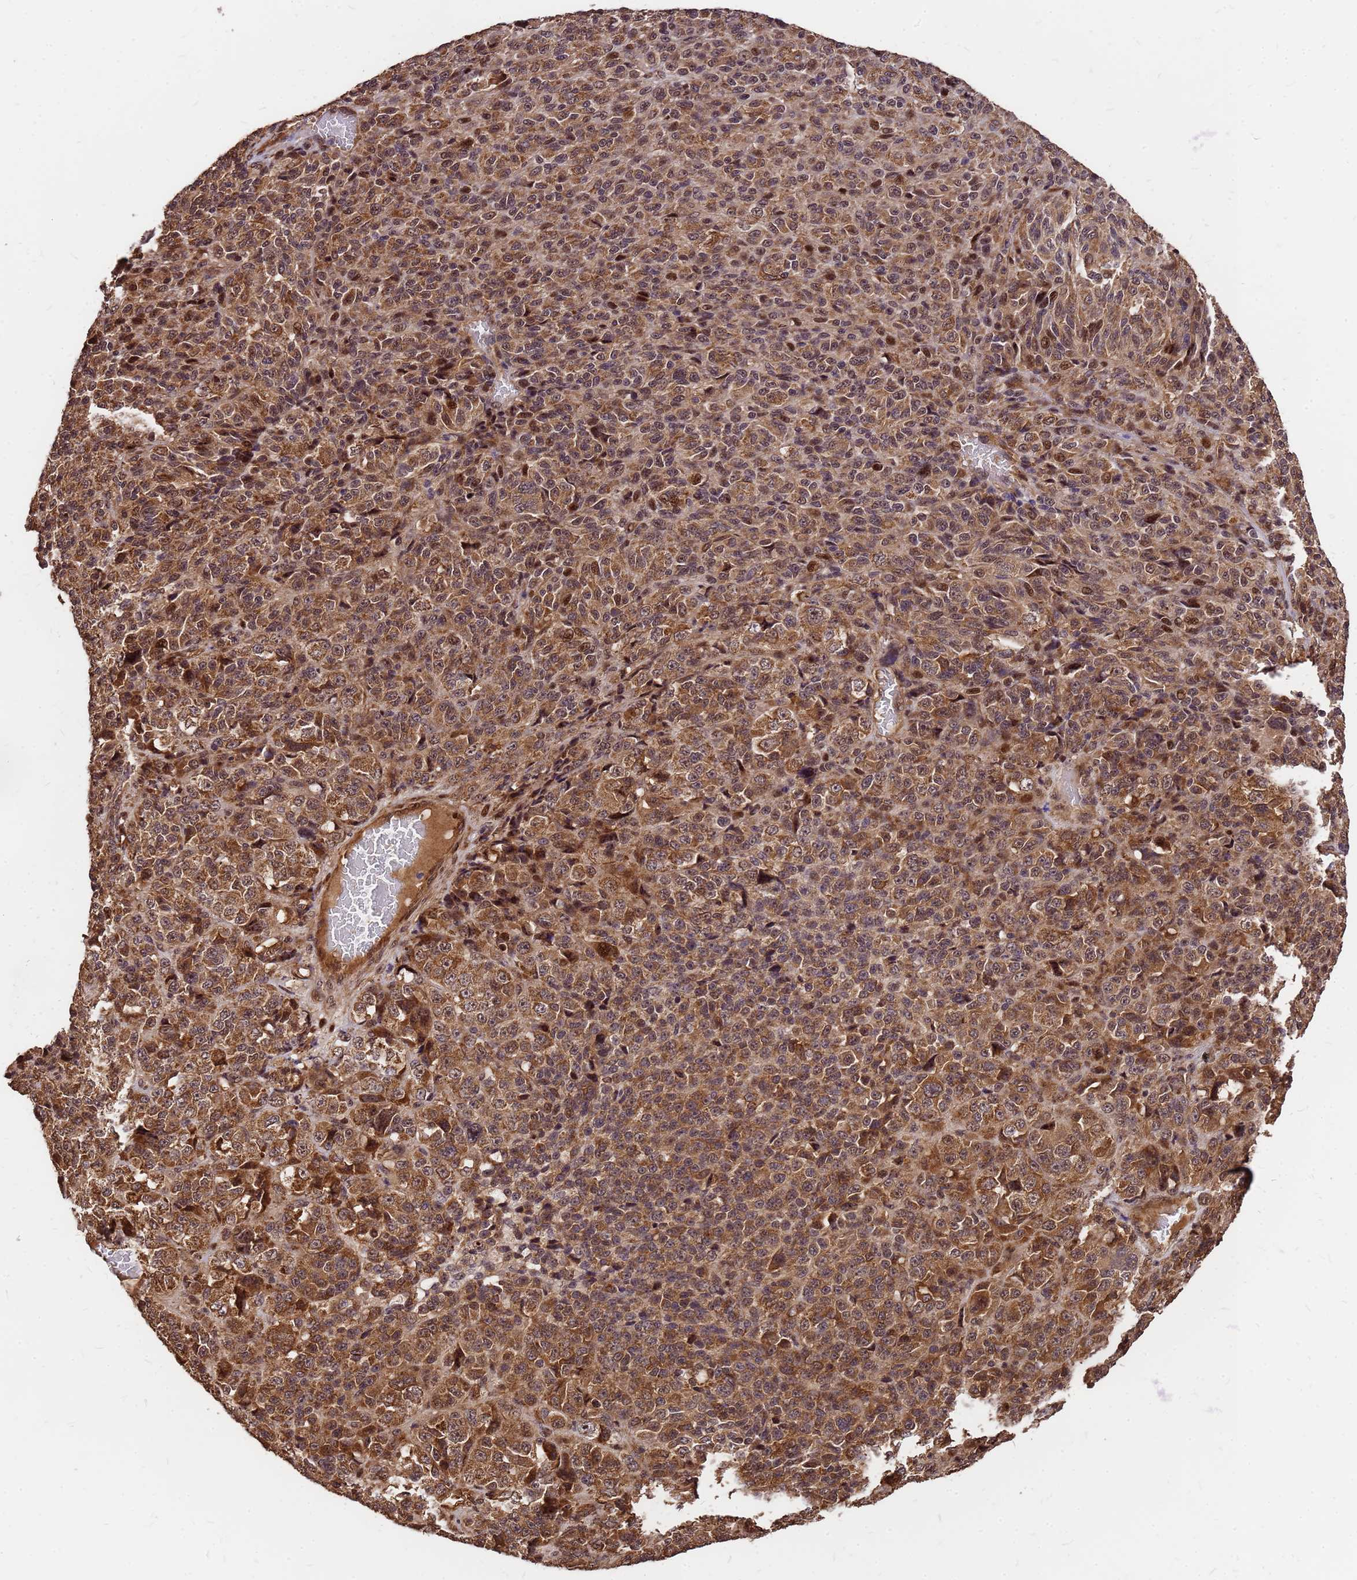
{"staining": {"intensity": "strong", "quantity": ">75%", "location": "cytoplasmic/membranous"}, "tissue": "melanoma", "cell_type": "Tumor cells", "image_type": "cancer", "snomed": [{"axis": "morphology", "description": "Malignant melanoma, Metastatic site"}, {"axis": "topography", "description": "Brain"}], "caption": "Immunohistochemistry staining of malignant melanoma (metastatic site), which shows high levels of strong cytoplasmic/membranous staining in approximately >75% of tumor cells indicating strong cytoplasmic/membranous protein expression. The staining was performed using DAB (3,3'-diaminobenzidine) (brown) for protein detection and nuclei were counterstained in hematoxylin (blue).", "gene": "GPATCH8", "patient": {"sex": "female", "age": 56}}